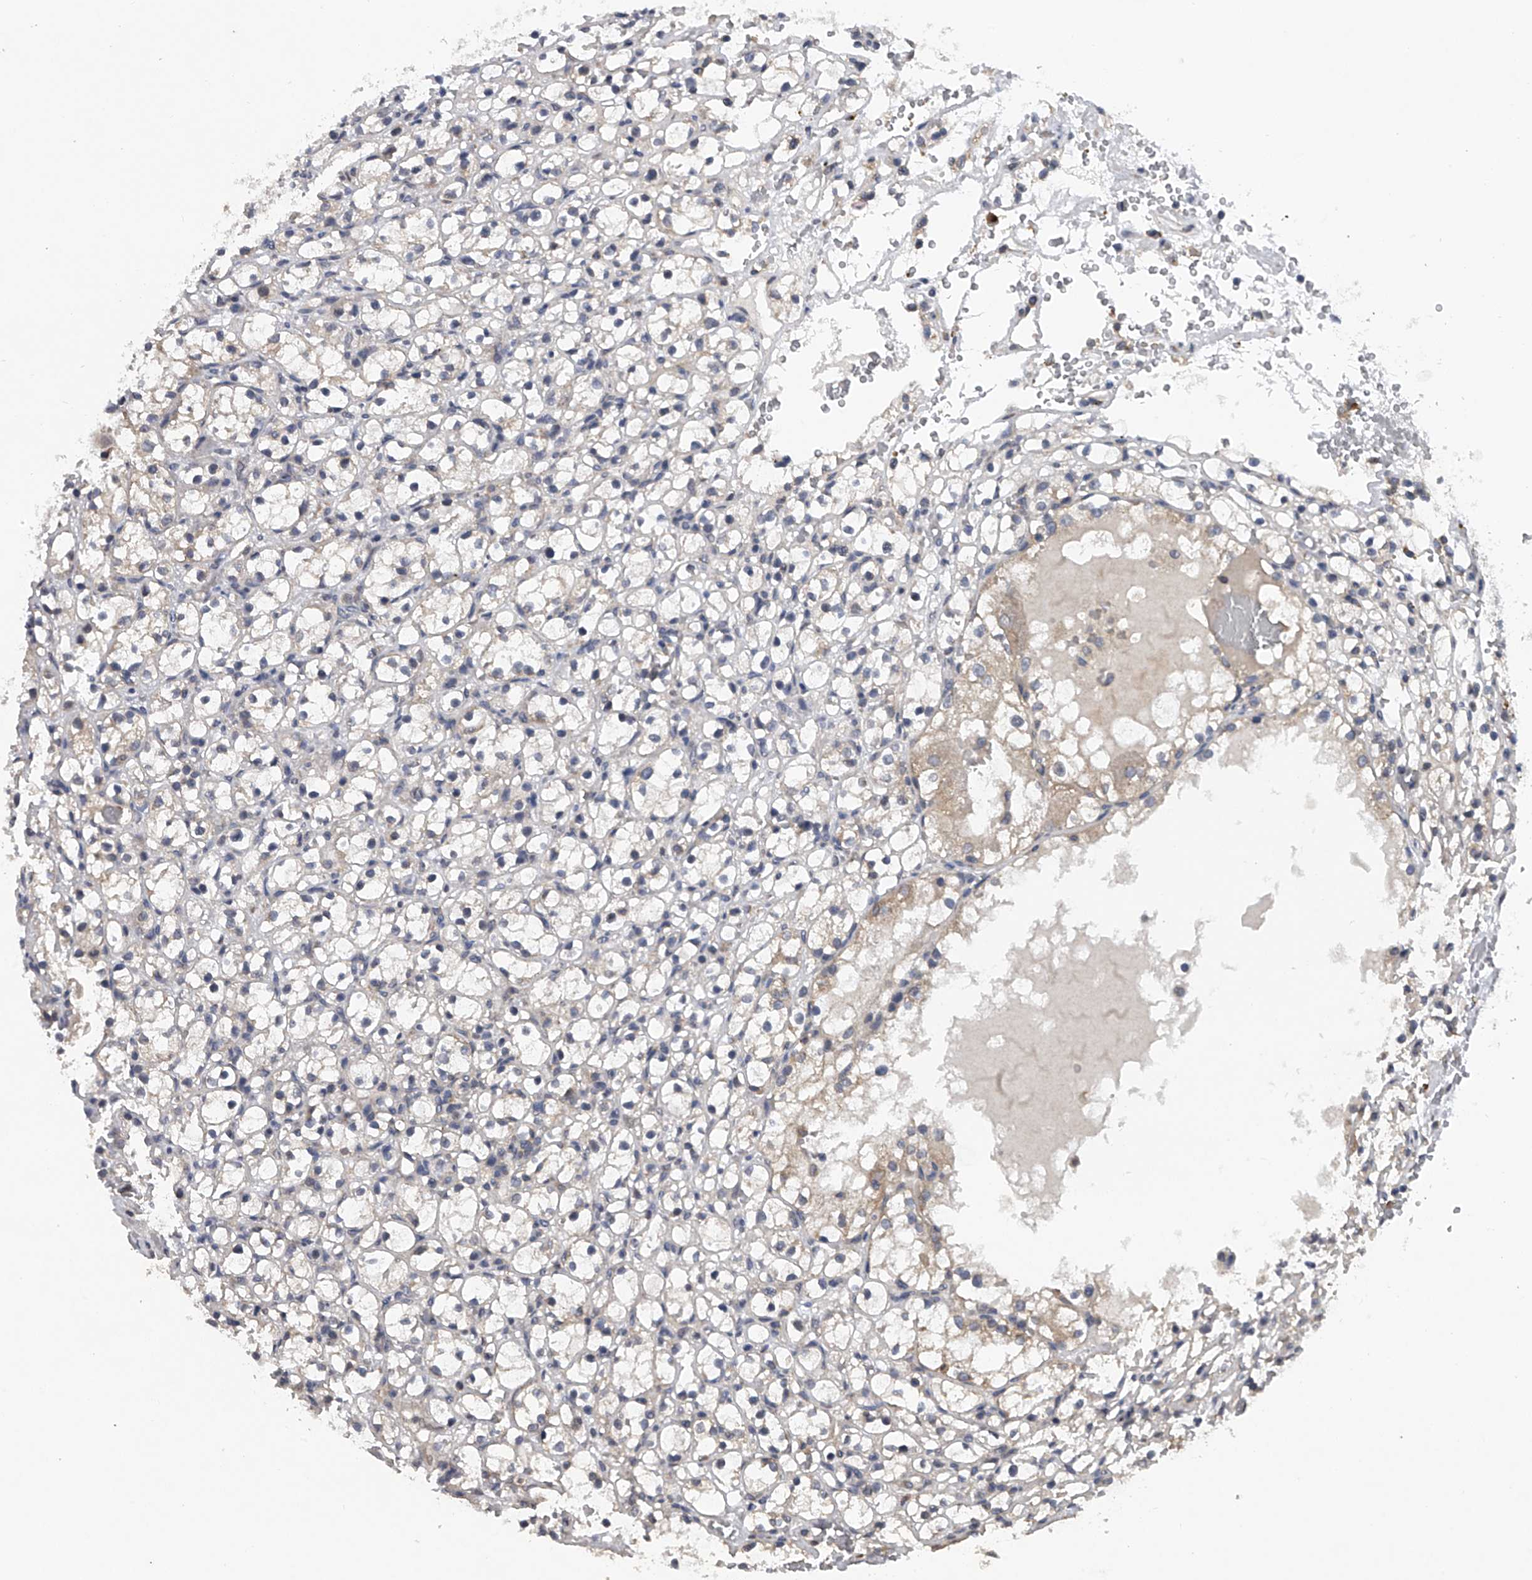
{"staining": {"intensity": "negative", "quantity": "none", "location": "none"}, "tissue": "renal cancer", "cell_type": "Tumor cells", "image_type": "cancer", "snomed": [{"axis": "morphology", "description": "Adenocarcinoma, NOS"}, {"axis": "topography", "description": "Kidney"}], "caption": "An immunohistochemistry photomicrograph of renal cancer is shown. There is no staining in tumor cells of renal cancer.", "gene": "RNF5", "patient": {"sex": "male", "age": 61}}